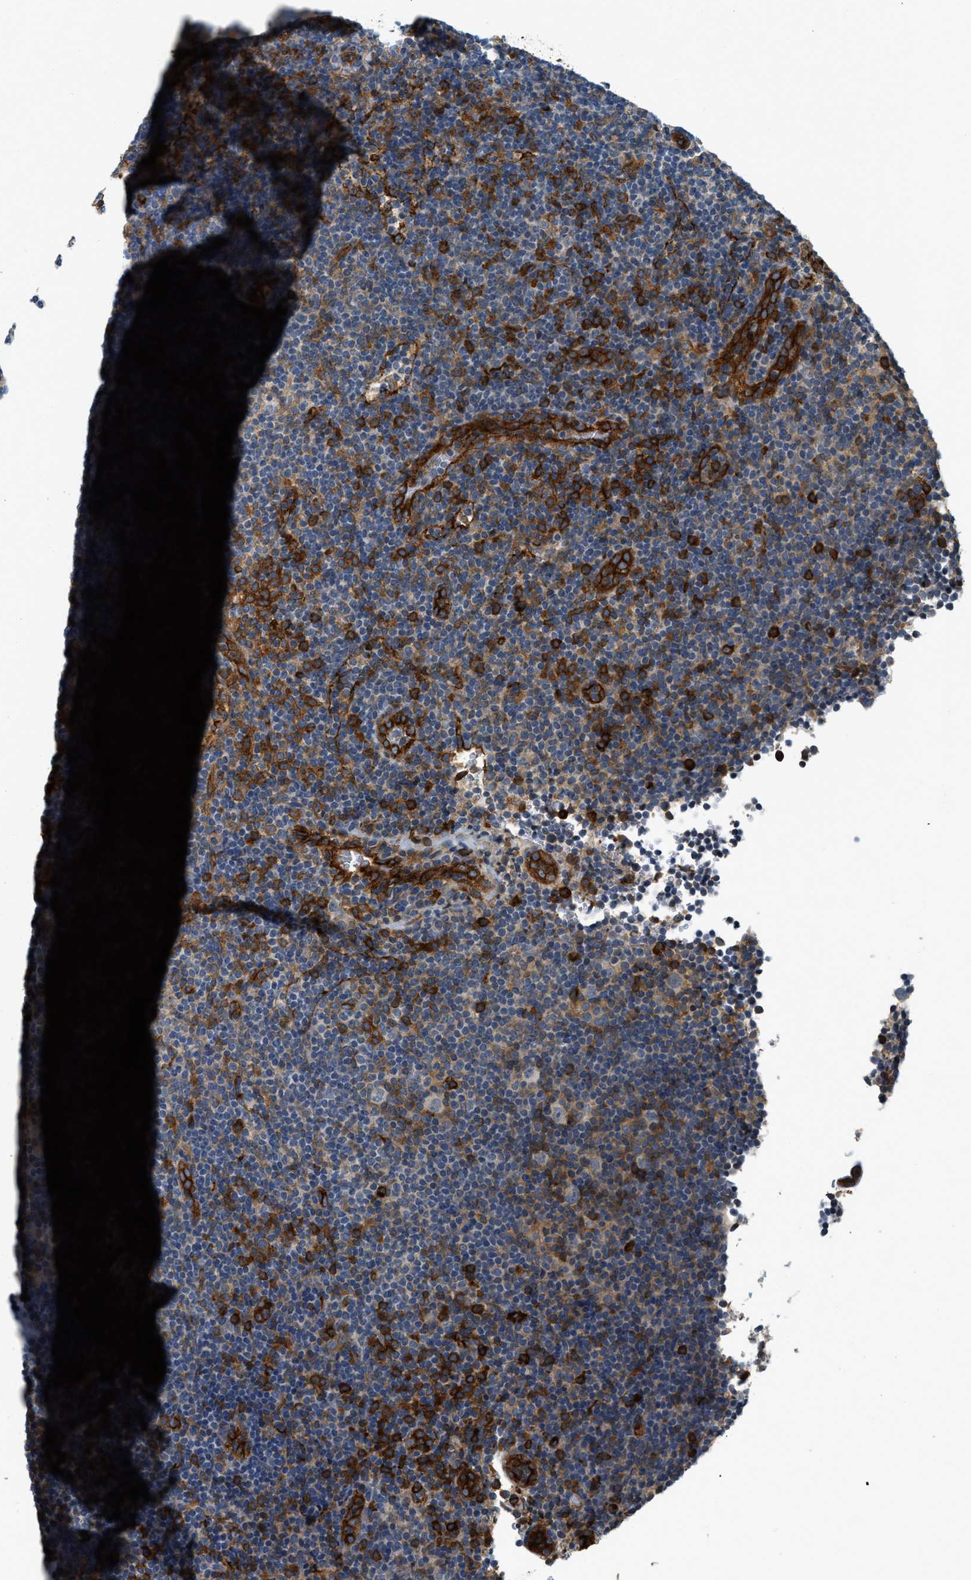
{"staining": {"intensity": "negative", "quantity": "none", "location": "none"}, "tissue": "lymphoma", "cell_type": "Tumor cells", "image_type": "cancer", "snomed": [{"axis": "morphology", "description": "Hodgkin's disease, NOS"}, {"axis": "topography", "description": "Lymph node"}], "caption": "High magnification brightfield microscopy of Hodgkin's disease stained with DAB (brown) and counterstained with hematoxylin (blue): tumor cells show no significant expression.", "gene": "HIP1", "patient": {"sex": "female", "age": 57}}